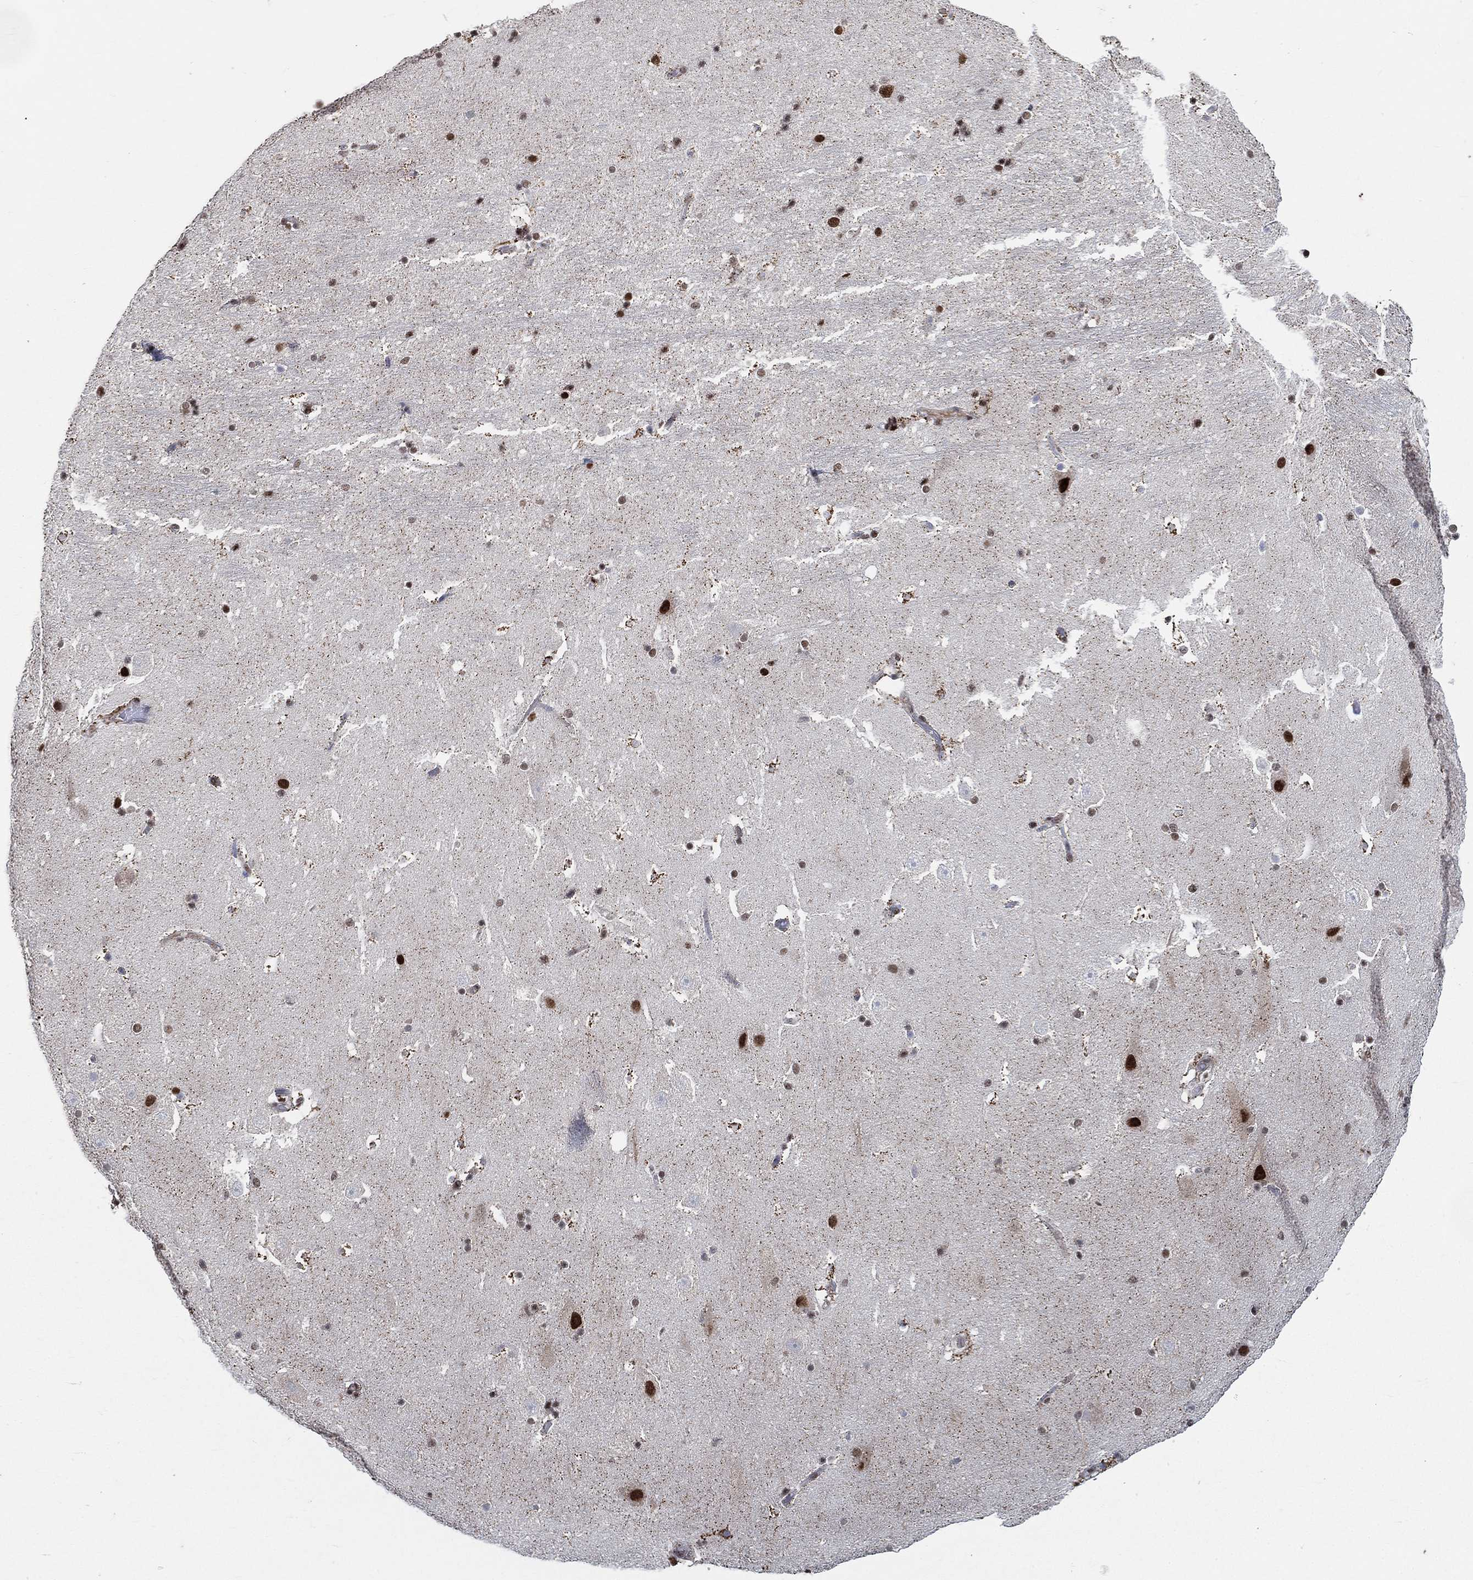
{"staining": {"intensity": "moderate", "quantity": "<25%", "location": "nuclear"}, "tissue": "hippocampus", "cell_type": "Glial cells", "image_type": "normal", "snomed": [{"axis": "morphology", "description": "Normal tissue, NOS"}, {"axis": "topography", "description": "Hippocampus"}], "caption": "High-magnification brightfield microscopy of unremarkable hippocampus stained with DAB (brown) and counterstained with hematoxylin (blue). glial cells exhibit moderate nuclear expression is present in about<25% of cells. Using DAB (brown) and hematoxylin (blue) stains, captured at high magnification using brightfield microscopy.", "gene": "YLPM1", "patient": {"sex": "male", "age": 51}}